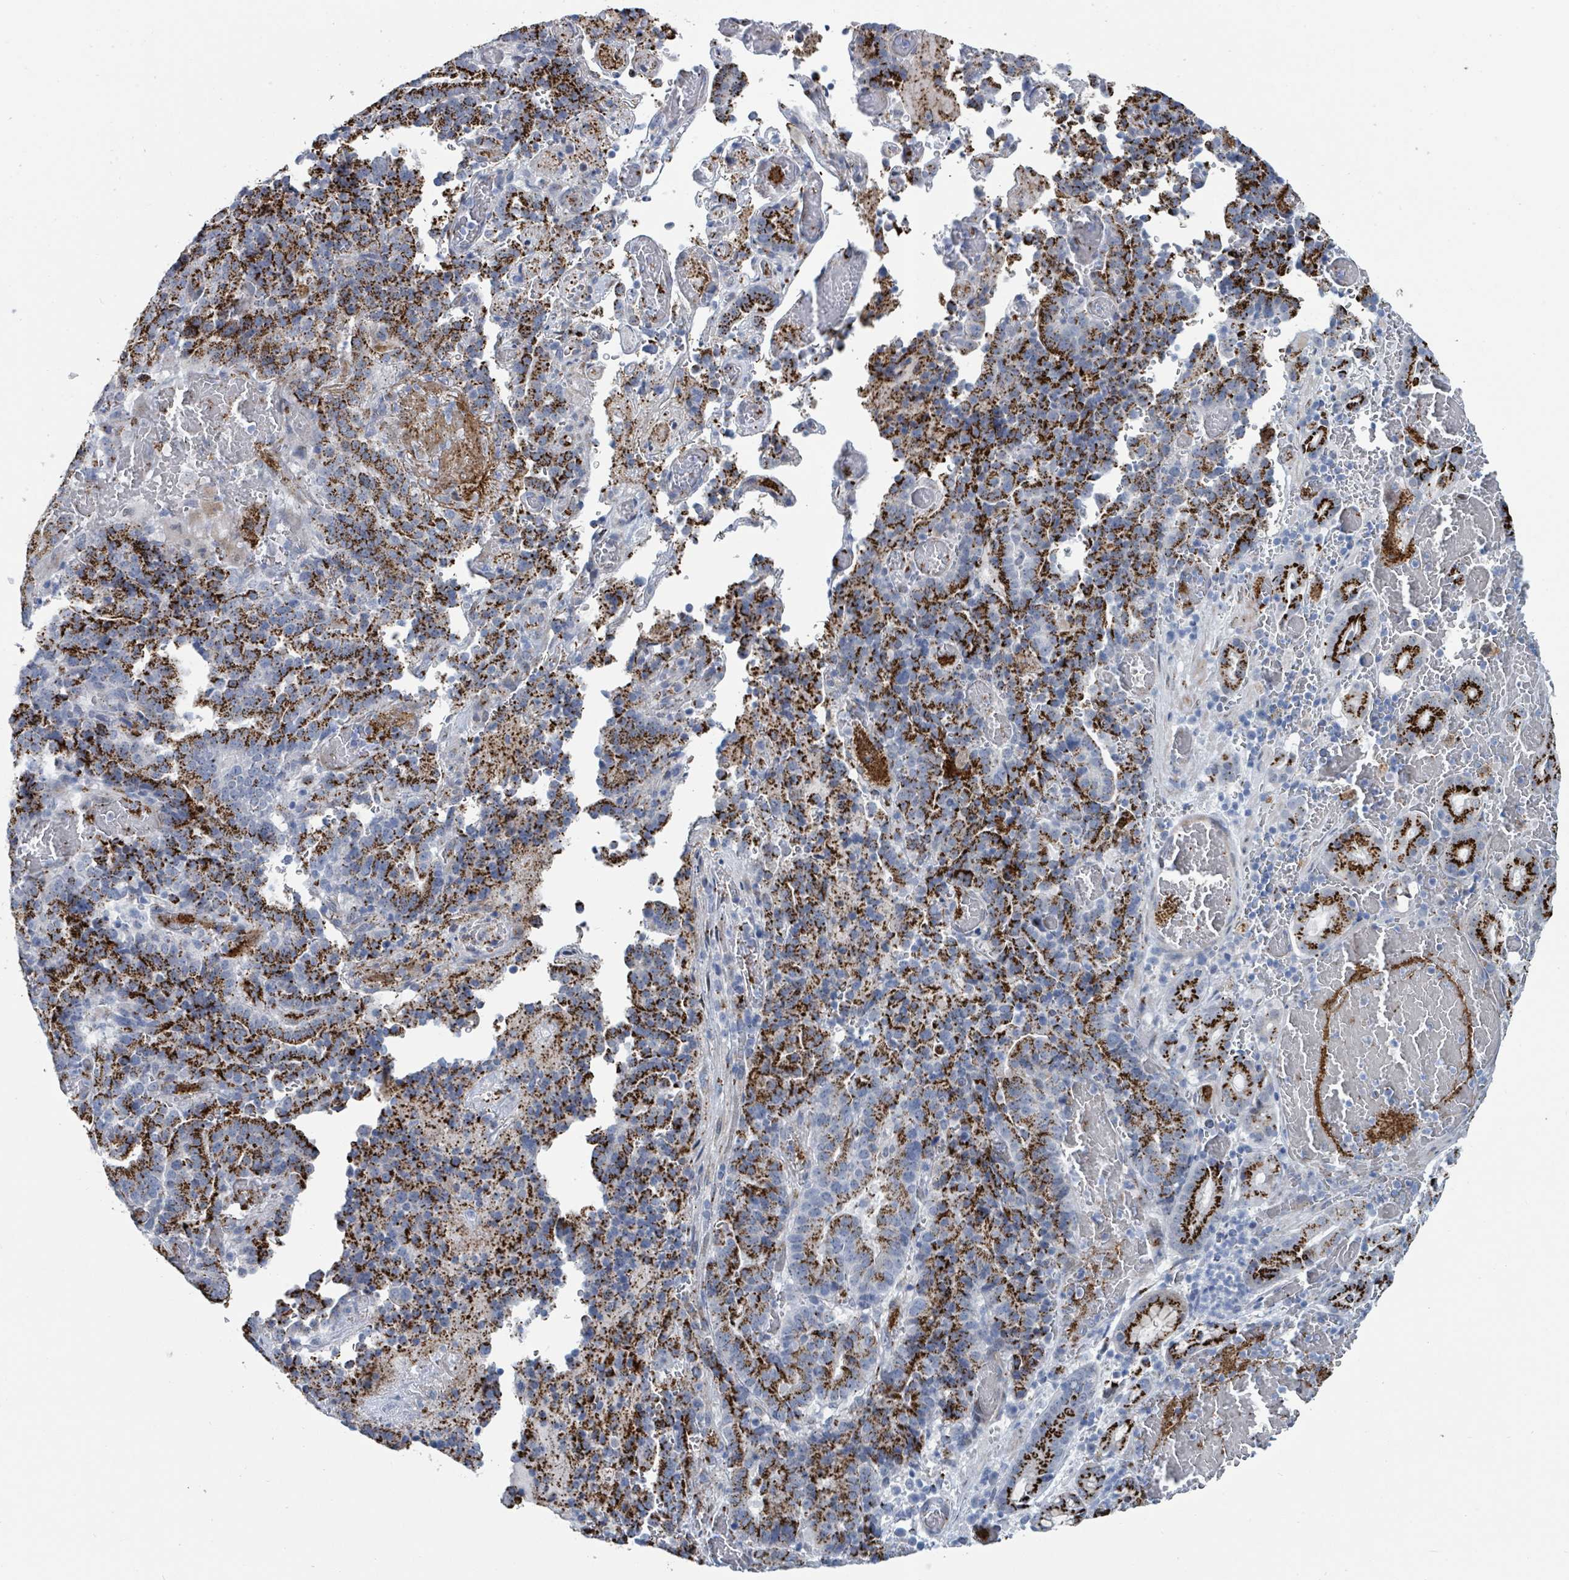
{"staining": {"intensity": "strong", "quantity": "25%-75%", "location": "cytoplasmic/membranous"}, "tissue": "stomach cancer", "cell_type": "Tumor cells", "image_type": "cancer", "snomed": [{"axis": "morphology", "description": "Adenocarcinoma, NOS"}, {"axis": "topography", "description": "Stomach"}], "caption": "Strong cytoplasmic/membranous staining is seen in approximately 25%-75% of tumor cells in adenocarcinoma (stomach). (Stains: DAB (3,3'-diaminobenzidine) in brown, nuclei in blue, Microscopy: brightfield microscopy at high magnification).", "gene": "DCAF5", "patient": {"sex": "male", "age": 48}}